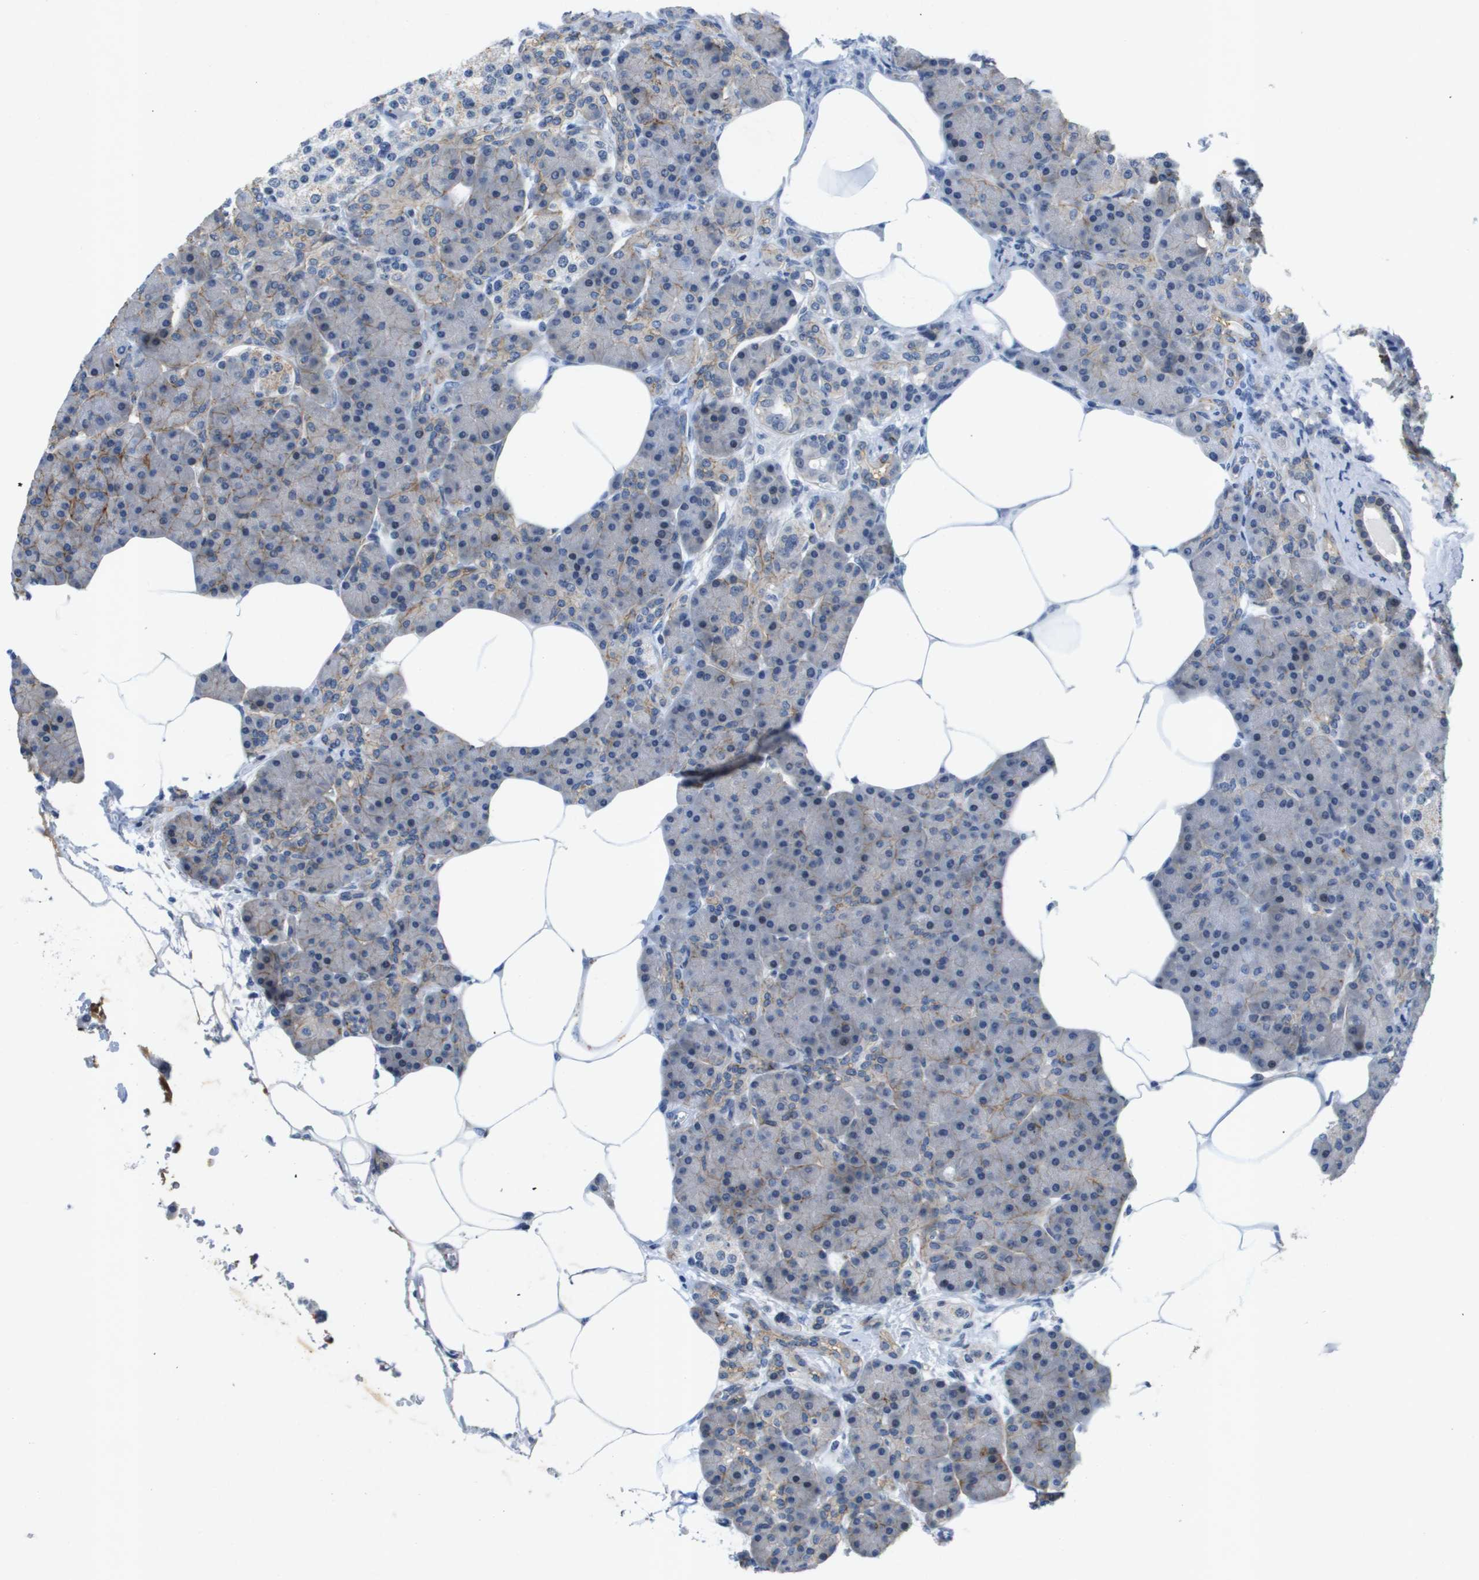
{"staining": {"intensity": "moderate", "quantity": "<25%", "location": "cytoplasmic/membranous"}, "tissue": "pancreas", "cell_type": "Exocrine glandular cells", "image_type": "normal", "snomed": [{"axis": "morphology", "description": "Normal tissue, NOS"}, {"axis": "topography", "description": "Pancreas"}], "caption": "Immunohistochemistry (DAB (3,3'-diaminobenzidine)) staining of unremarkable pancreas displays moderate cytoplasmic/membranous protein staining in about <25% of exocrine glandular cells. The protein of interest is shown in brown color, while the nuclei are stained blue.", "gene": "ITGA6", "patient": {"sex": "female", "age": 70}}